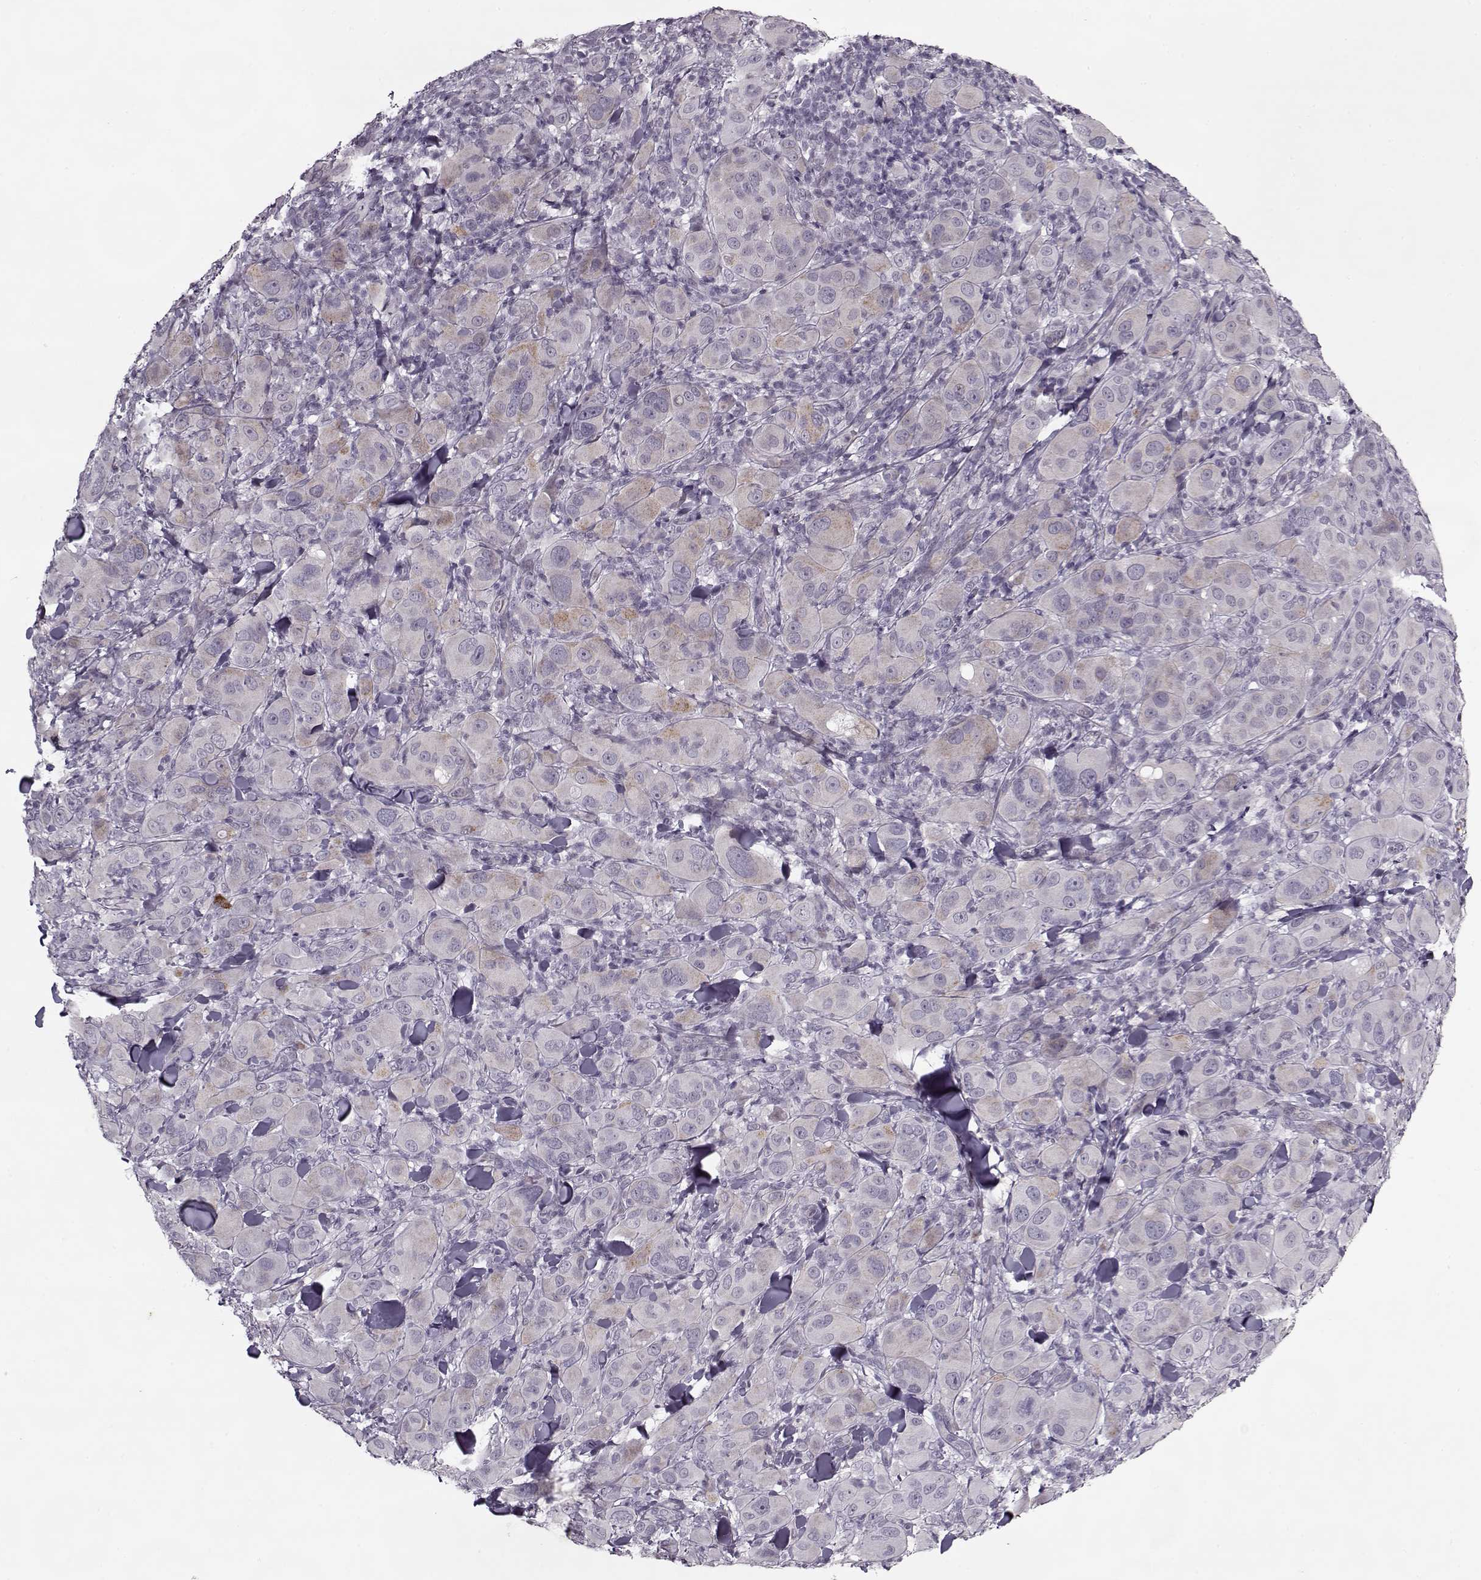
{"staining": {"intensity": "weak", "quantity": "<25%", "location": "cytoplasmic/membranous"}, "tissue": "melanoma", "cell_type": "Tumor cells", "image_type": "cancer", "snomed": [{"axis": "morphology", "description": "Malignant melanoma, NOS"}, {"axis": "topography", "description": "Skin"}], "caption": "Photomicrograph shows no protein expression in tumor cells of malignant melanoma tissue. The staining was performed using DAB (3,3'-diaminobenzidine) to visualize the protein expression in brown, while the nuclei were stained in blue with hematoxylin (Magnification: 20x).", "gene": "KRT9", "patient": {"sex": "female", "age": 87}}